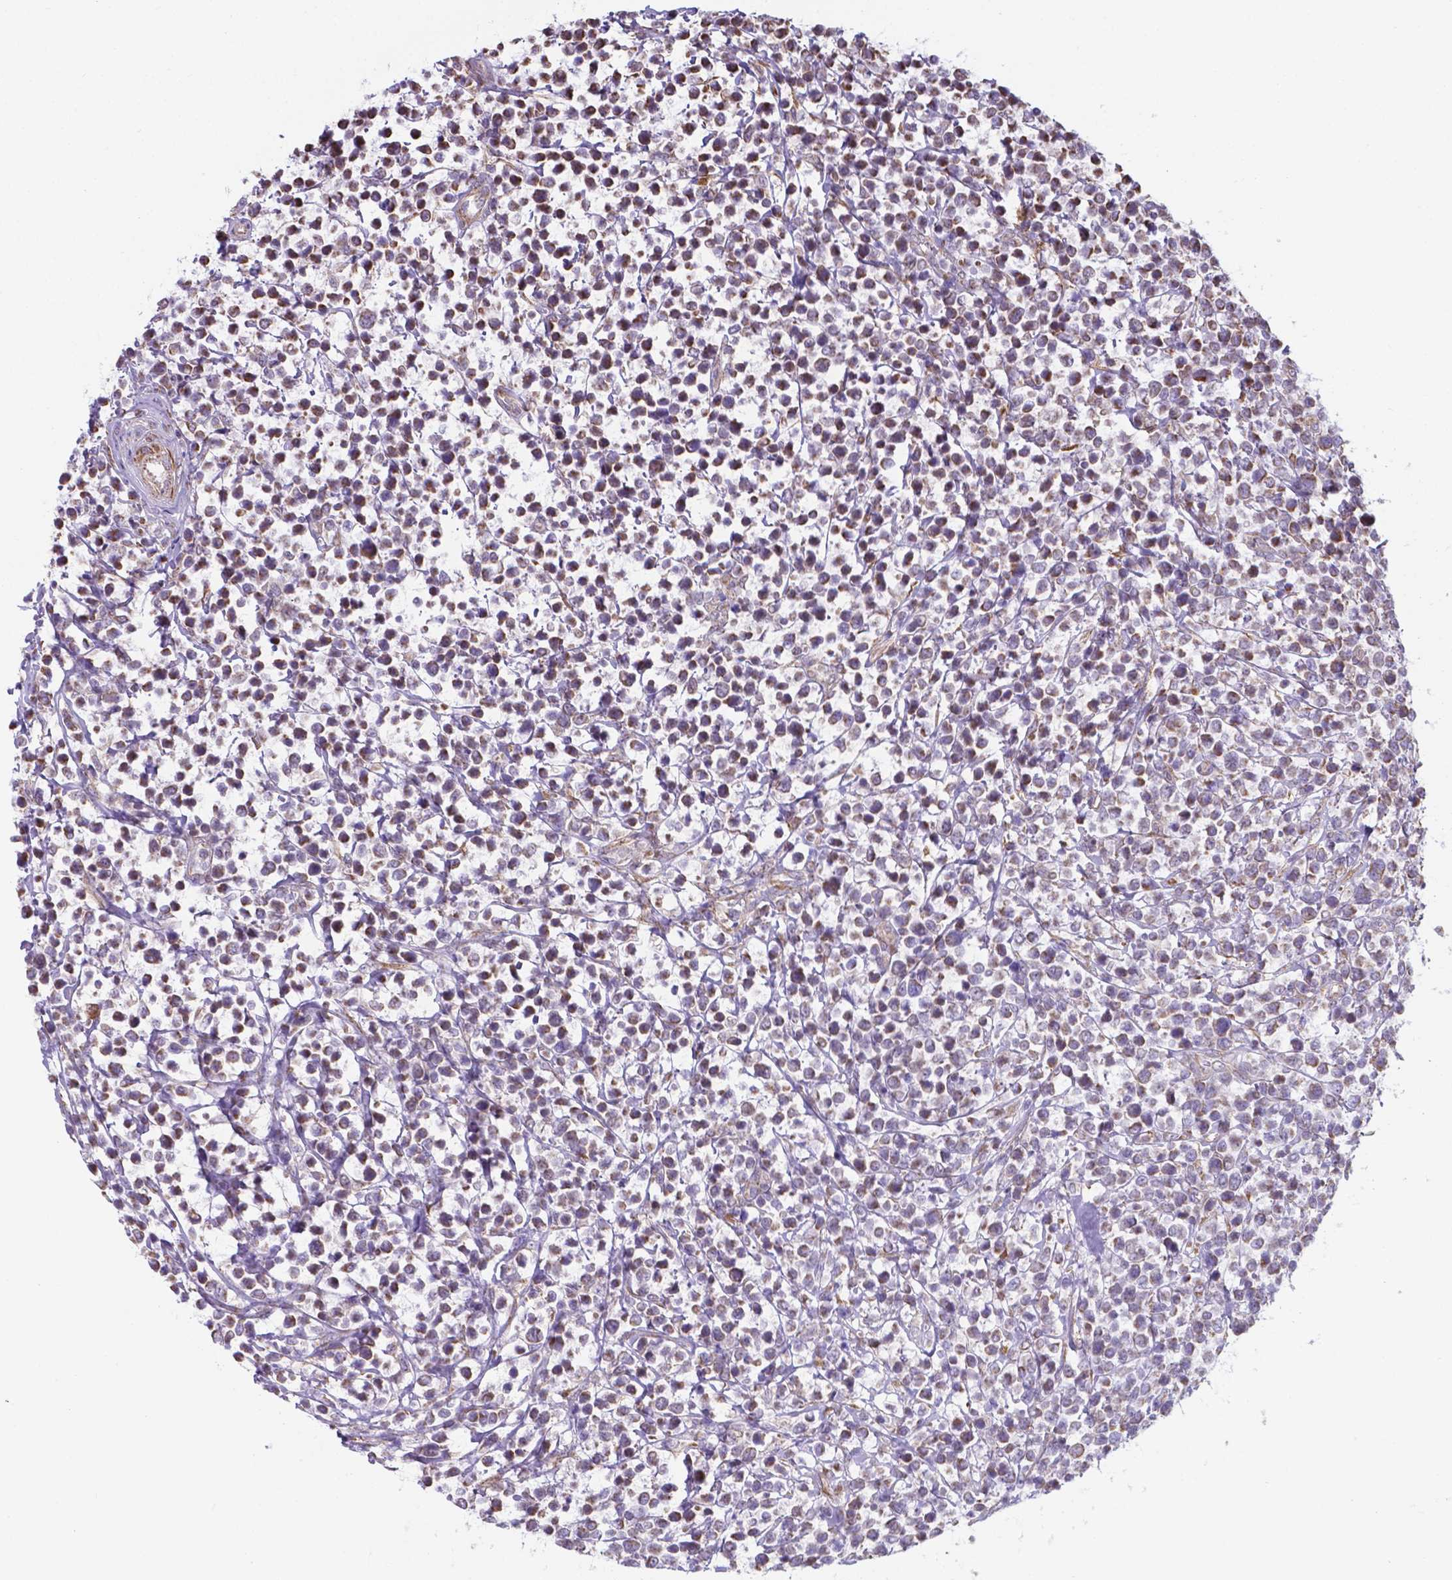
{"staining": {"intensity": "weak", "quantity": "<25%", "location": "cytoplasmic/membranous"}, "tissue": "lymphoma", "cell_type": "Tumor cells", "image_type": "cancer", "snomed": [{"axis": "morphology", "description": "Malignant lymphoma, non-Hodgkin's type, High grade"}, {"axis": "topography", "description": "Soft tissue"}], "caption": "High power microscopy image of an immunohistochemistry histopathology image of high-grade malignant lymphoma, non-Hodgkin's type, revealing no significant expression in tumor cells. The staining is performed using DAB brown chromogen with nuclei counter-stained in using hematoxylin.", "gene": "FAM114A1", "patient": {"sex": "female", "age": 56}}